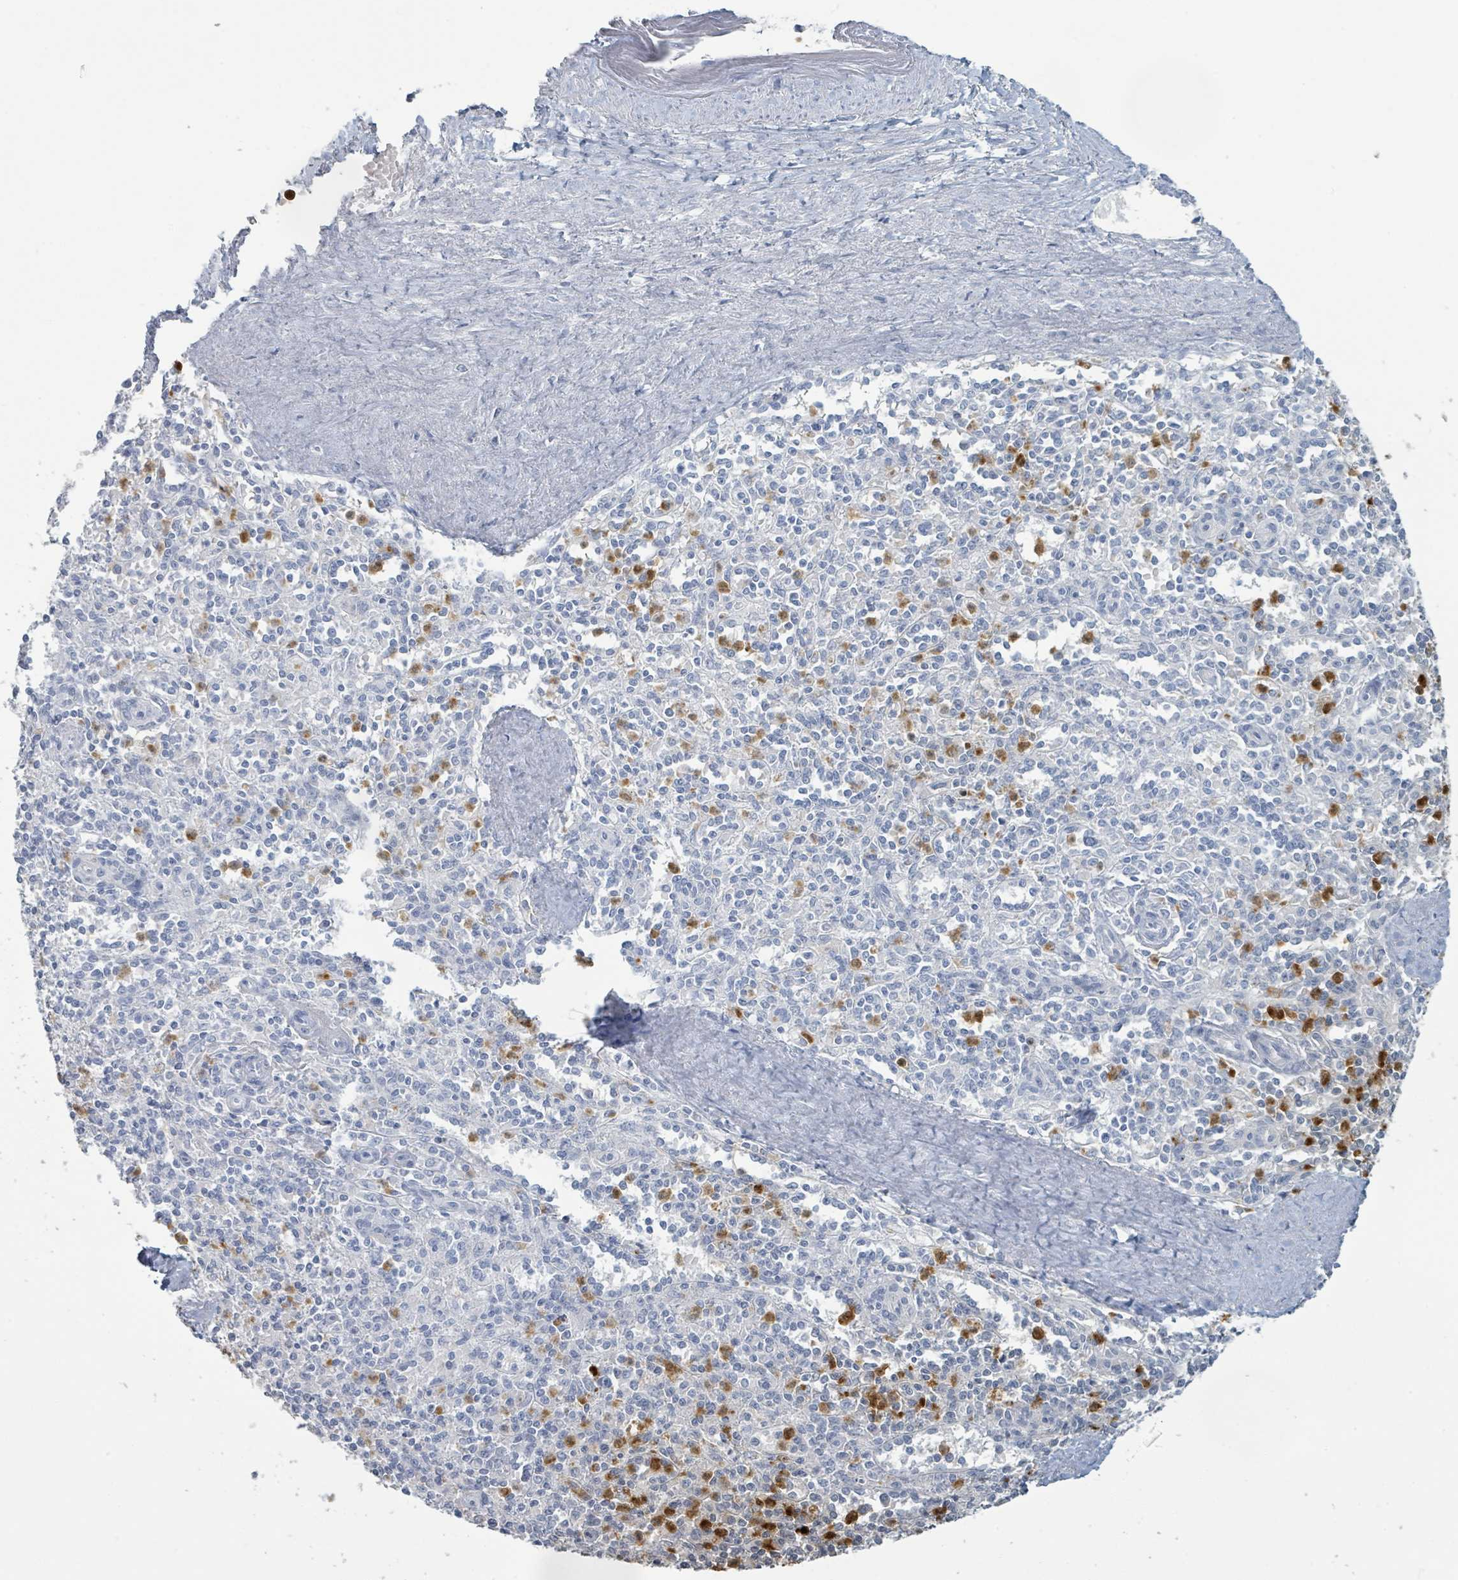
{"staining": {"intensity": "strong", "quantity": "<25%", "location": "cytoplasmic/membranous"}, "tissue": "spleen", "cell_type": "Cells in red pulp", "image_type": "normal", "snomed": [{"axis": "morphology", "description": "Normal tissue, NOS"}, {"axis": "topography", "description": "Spleen"}], "caption": "Immunohistochemistry (IHC) histopathology image of normal human spleen stained for a protein (brown), which shows medium levels of strong cytoplasmic/membranous positivity in about <25% of cells in red pulp.", "gene": "DEFA4", "patient": {"sex": "female", "age": 70}}